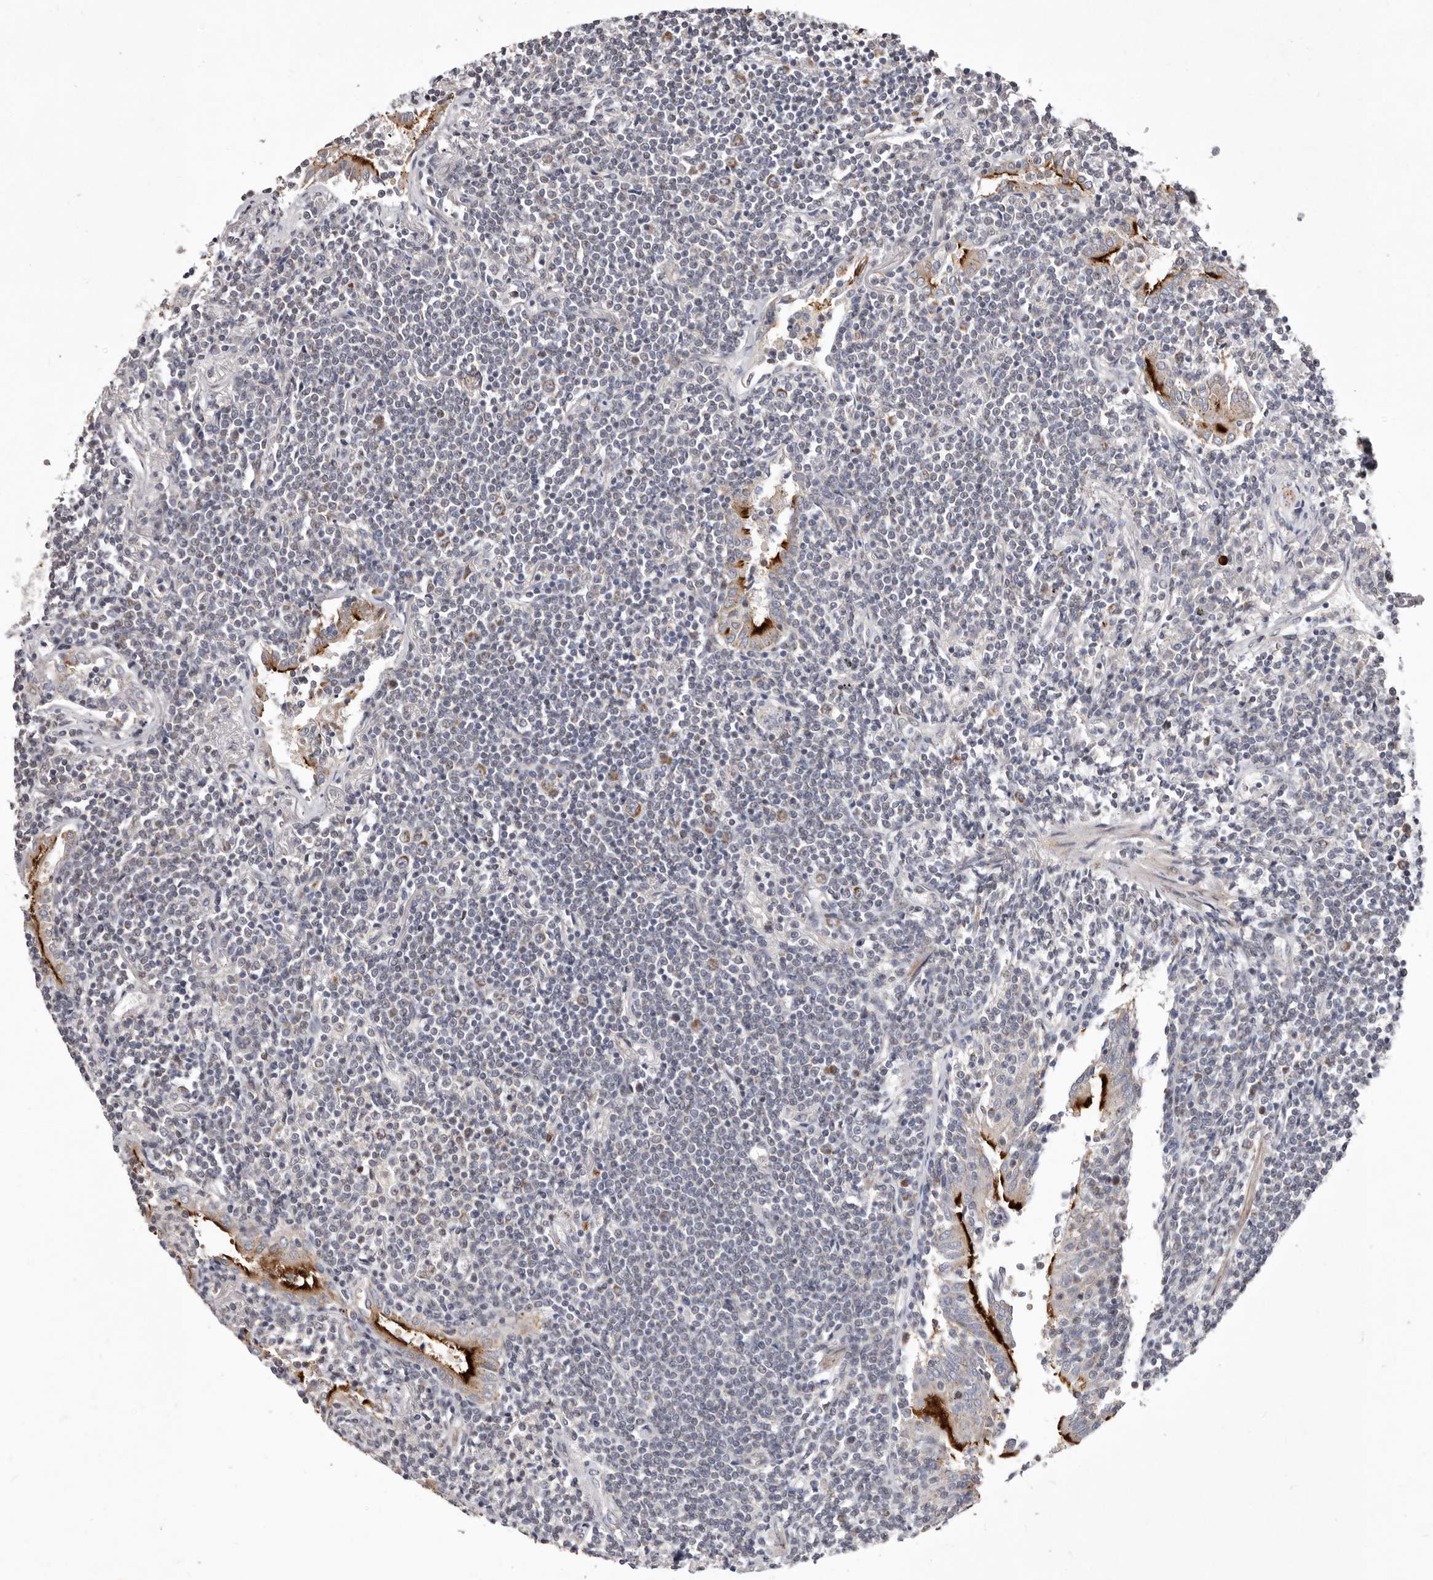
{"staining": {"intensity": "negative", "quantity": "none", "location": "none"}, "tissue": "lymphoma", "cell_type": "Tumor cells", "image_type": "cancer", "snomed": [{"axis": "morphology", "description": "Malignant lymphoma, non-Hodgkin's type, Low grade"}, {"axis": "topography", "description": "Lung"}], "caption": "Tumor cells show no significant positivity in lymphoma. Brightfield microscopy of IHC stained with DAB (brown) and hematoxylin (blue), captured at high magnification.", "gene": "TIMM17B", "patient": {"sex": "female", "age": 71}}